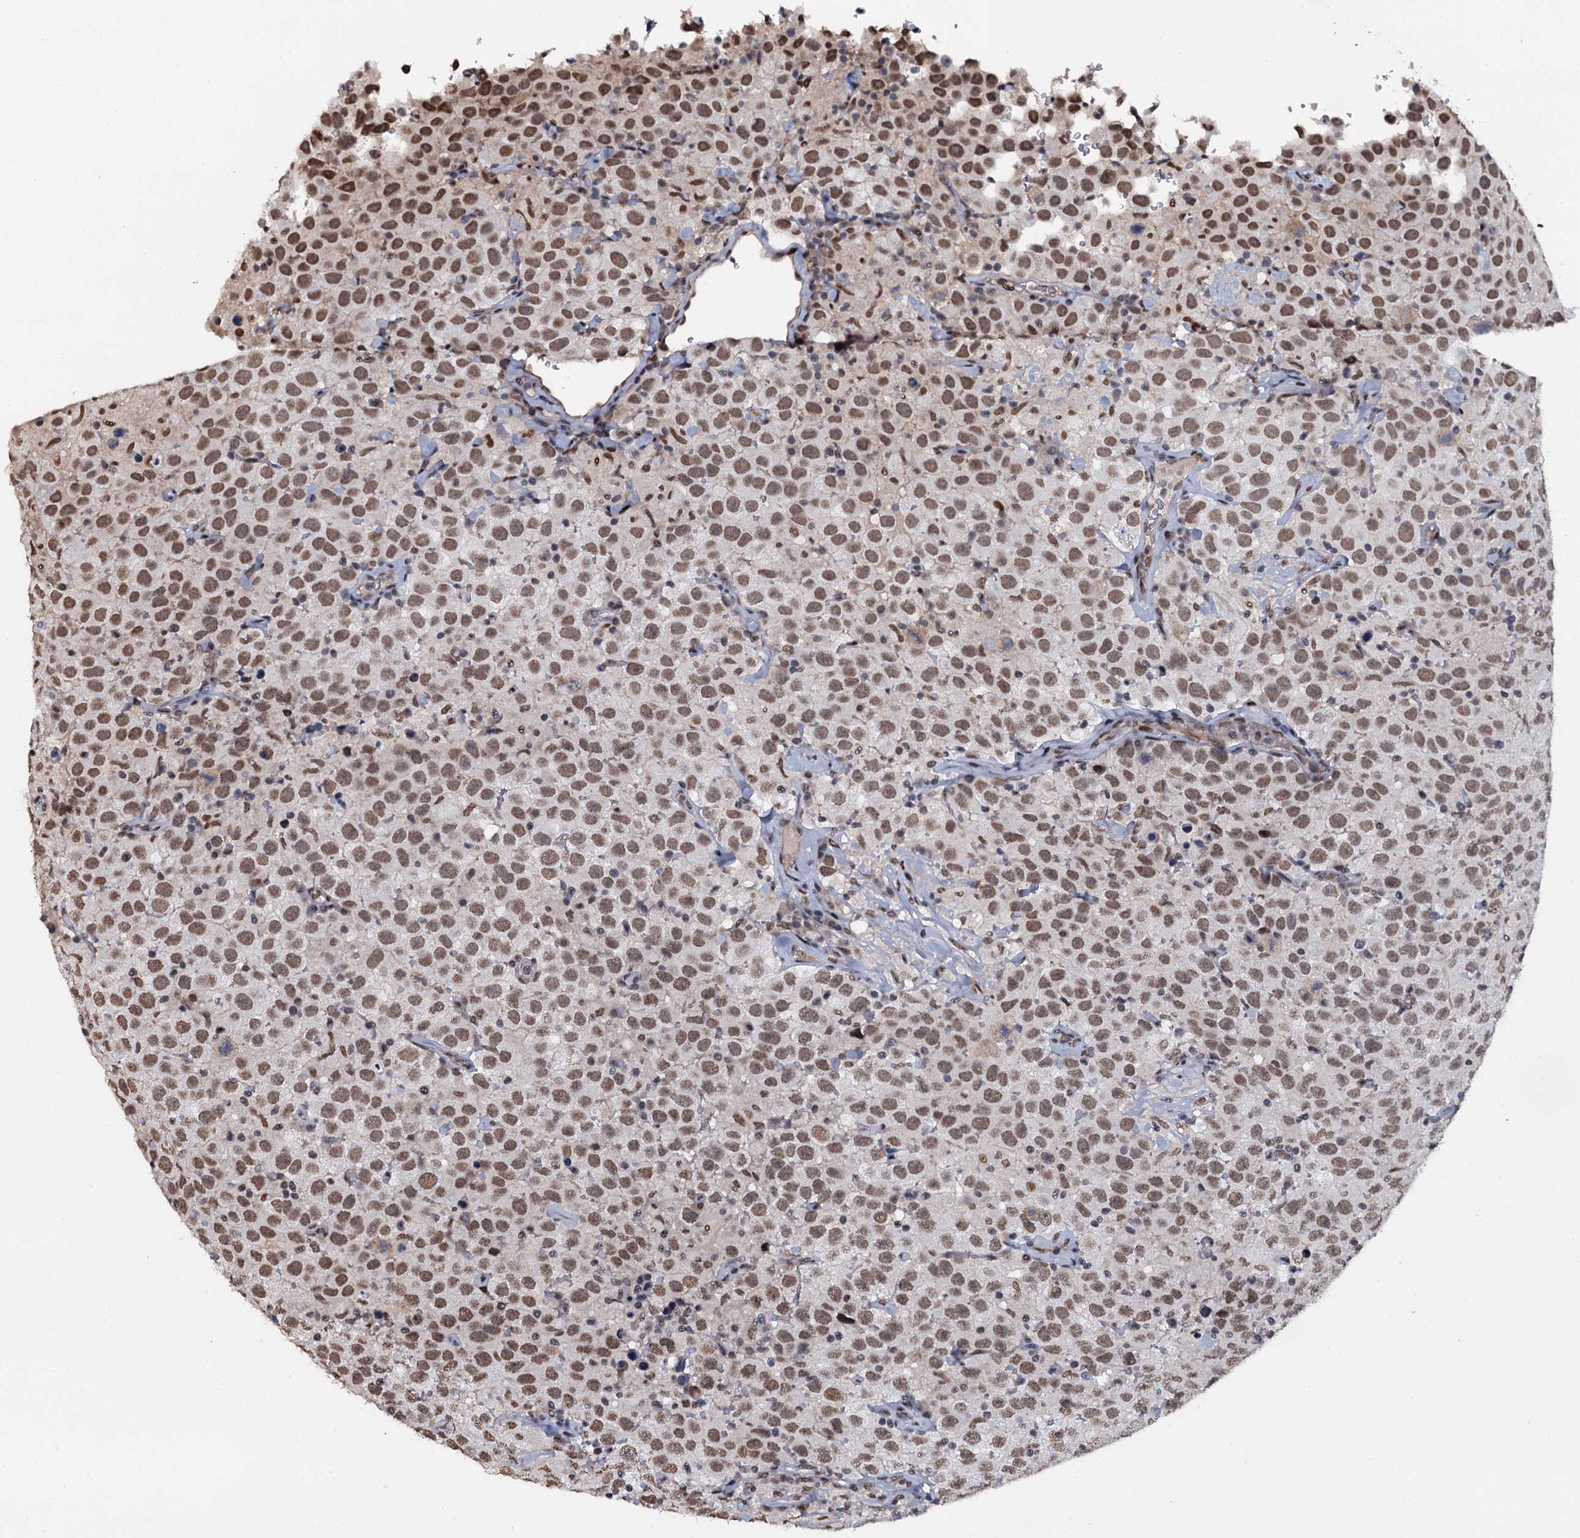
{"staining": {"intensity": "moderate", "quantity": ">75%", "location": "nuclear"}, "tissue": "testis cancer", "cell_type": "Tumor cells", "image_type": "cancer", "snomed": [{"axis": "morphology", "description": "Seminoma, NOS"}, {"axis": "topography", "description": "Testis"}], "caption": "Immunohistochemistry histopathology image of human testis cancer (seminoma) stained for a protein (brown), which reveals medium levels of moderate nuclear staining in about >75% of tumor cells.", "gene": "SH2D4B", "patient": {"sex": "male", "age": 41}}